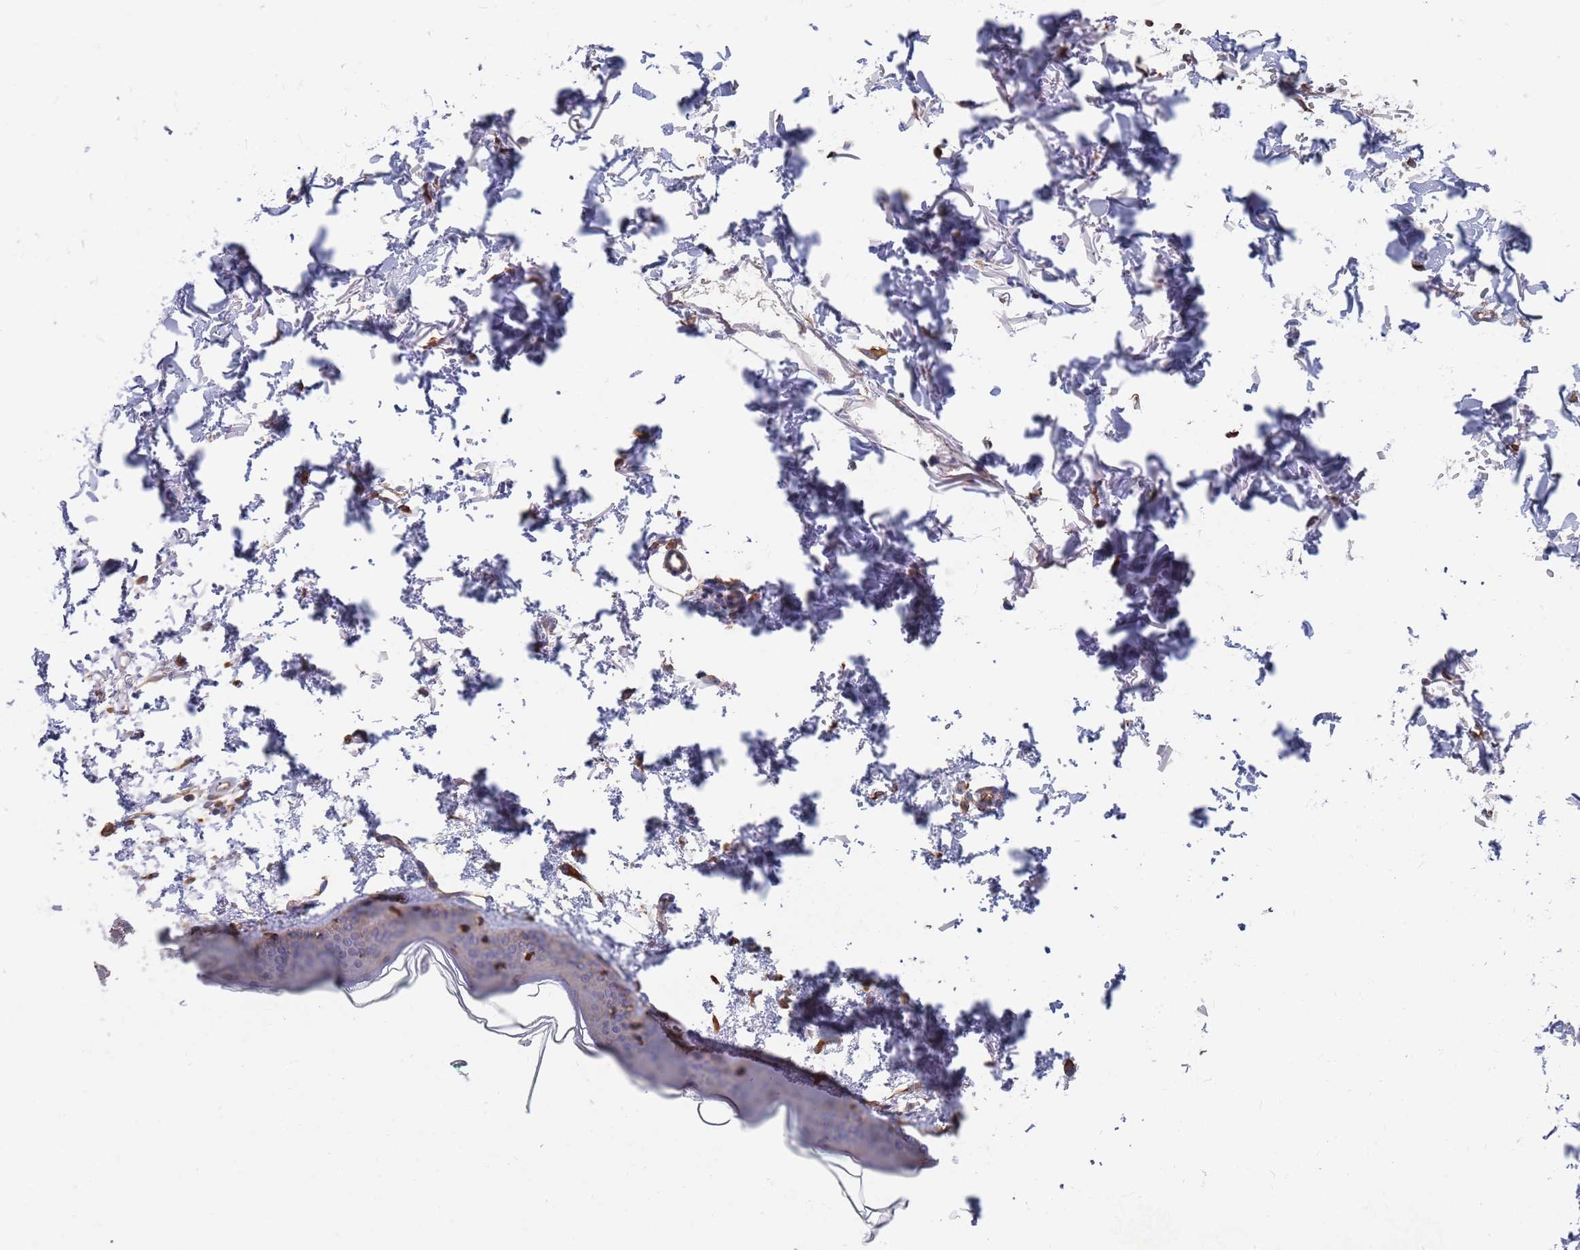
{"staining": {"intensity": "strong", "quantity": ">75%", "location": "cytoplasmic/membranous"}, "tissue": "skin", "cell_type": "Fibroblasts", "image_type": "normal", "snomed": [{"axis": "morphology", "description": "Normal tissue, NOS"}, {"axis": "topography", "description": "Skin"}], "caption": "Skin stained with immunohistochemistry demonstrates strong cytoplasmic/membranous expression in about >75% of fibroblasts.", "gene": "GID8", "patient": {"sex": "male", "age": 66}}